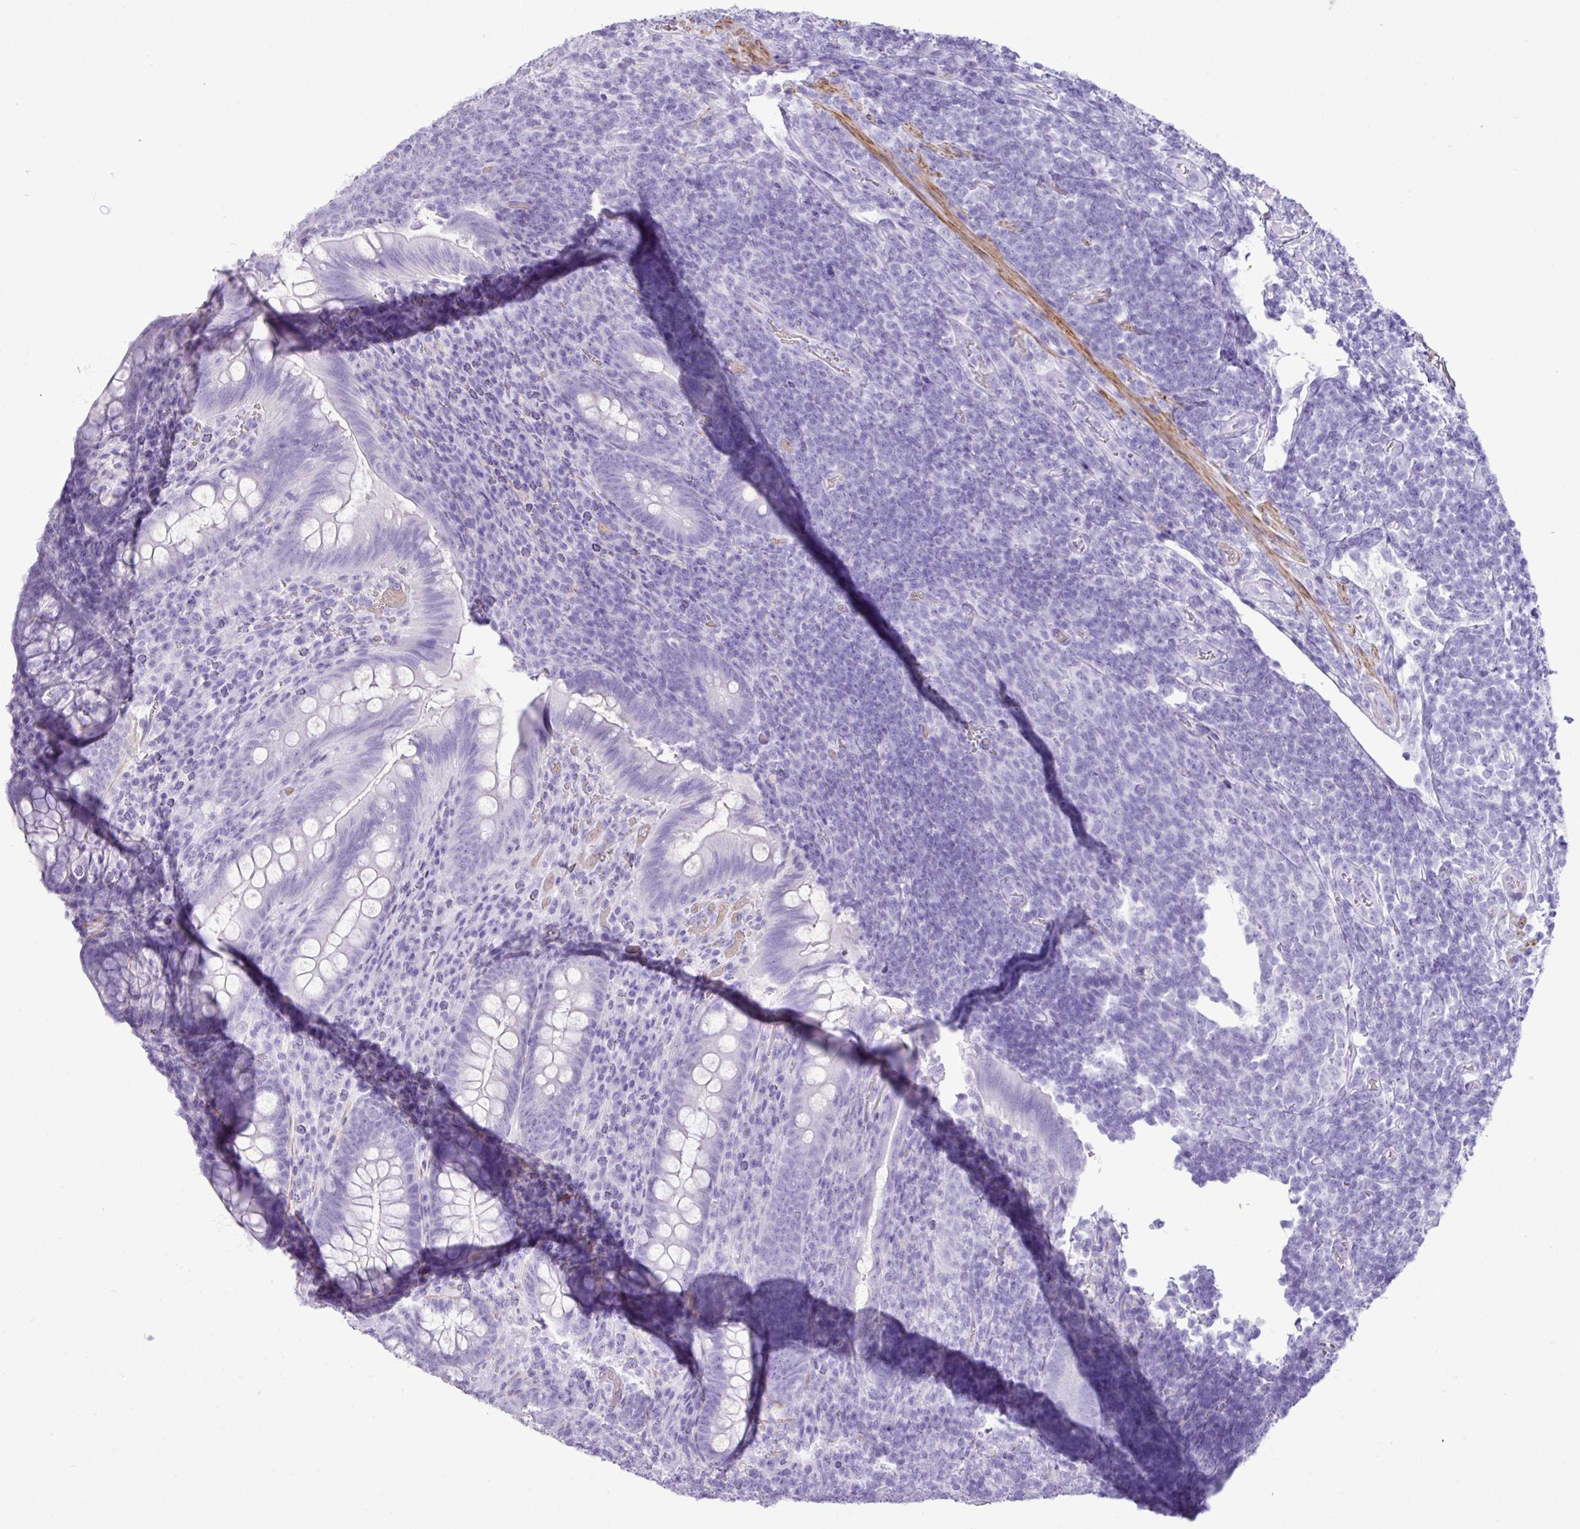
{"staining": {"intensity": "negative", "quantity": "none", "location": "none"}, "tissue": "appendix", "cell_type": "Glandular cells", "image_type": "normal", "snomed": [{"axis": "morphology", "description": "Normal tissue, NOS"}, {"axis": "topography", "description": "Appendix"}], "caption": "Immunohistochemistry image of normal appendix: human appendix stained with DAB (3,3'-diaminobenzidine) shows no significant protein staining in glandular cells.", "gene": "ZSCAN5A", "patient": {"sex": "female", "age": 43}}